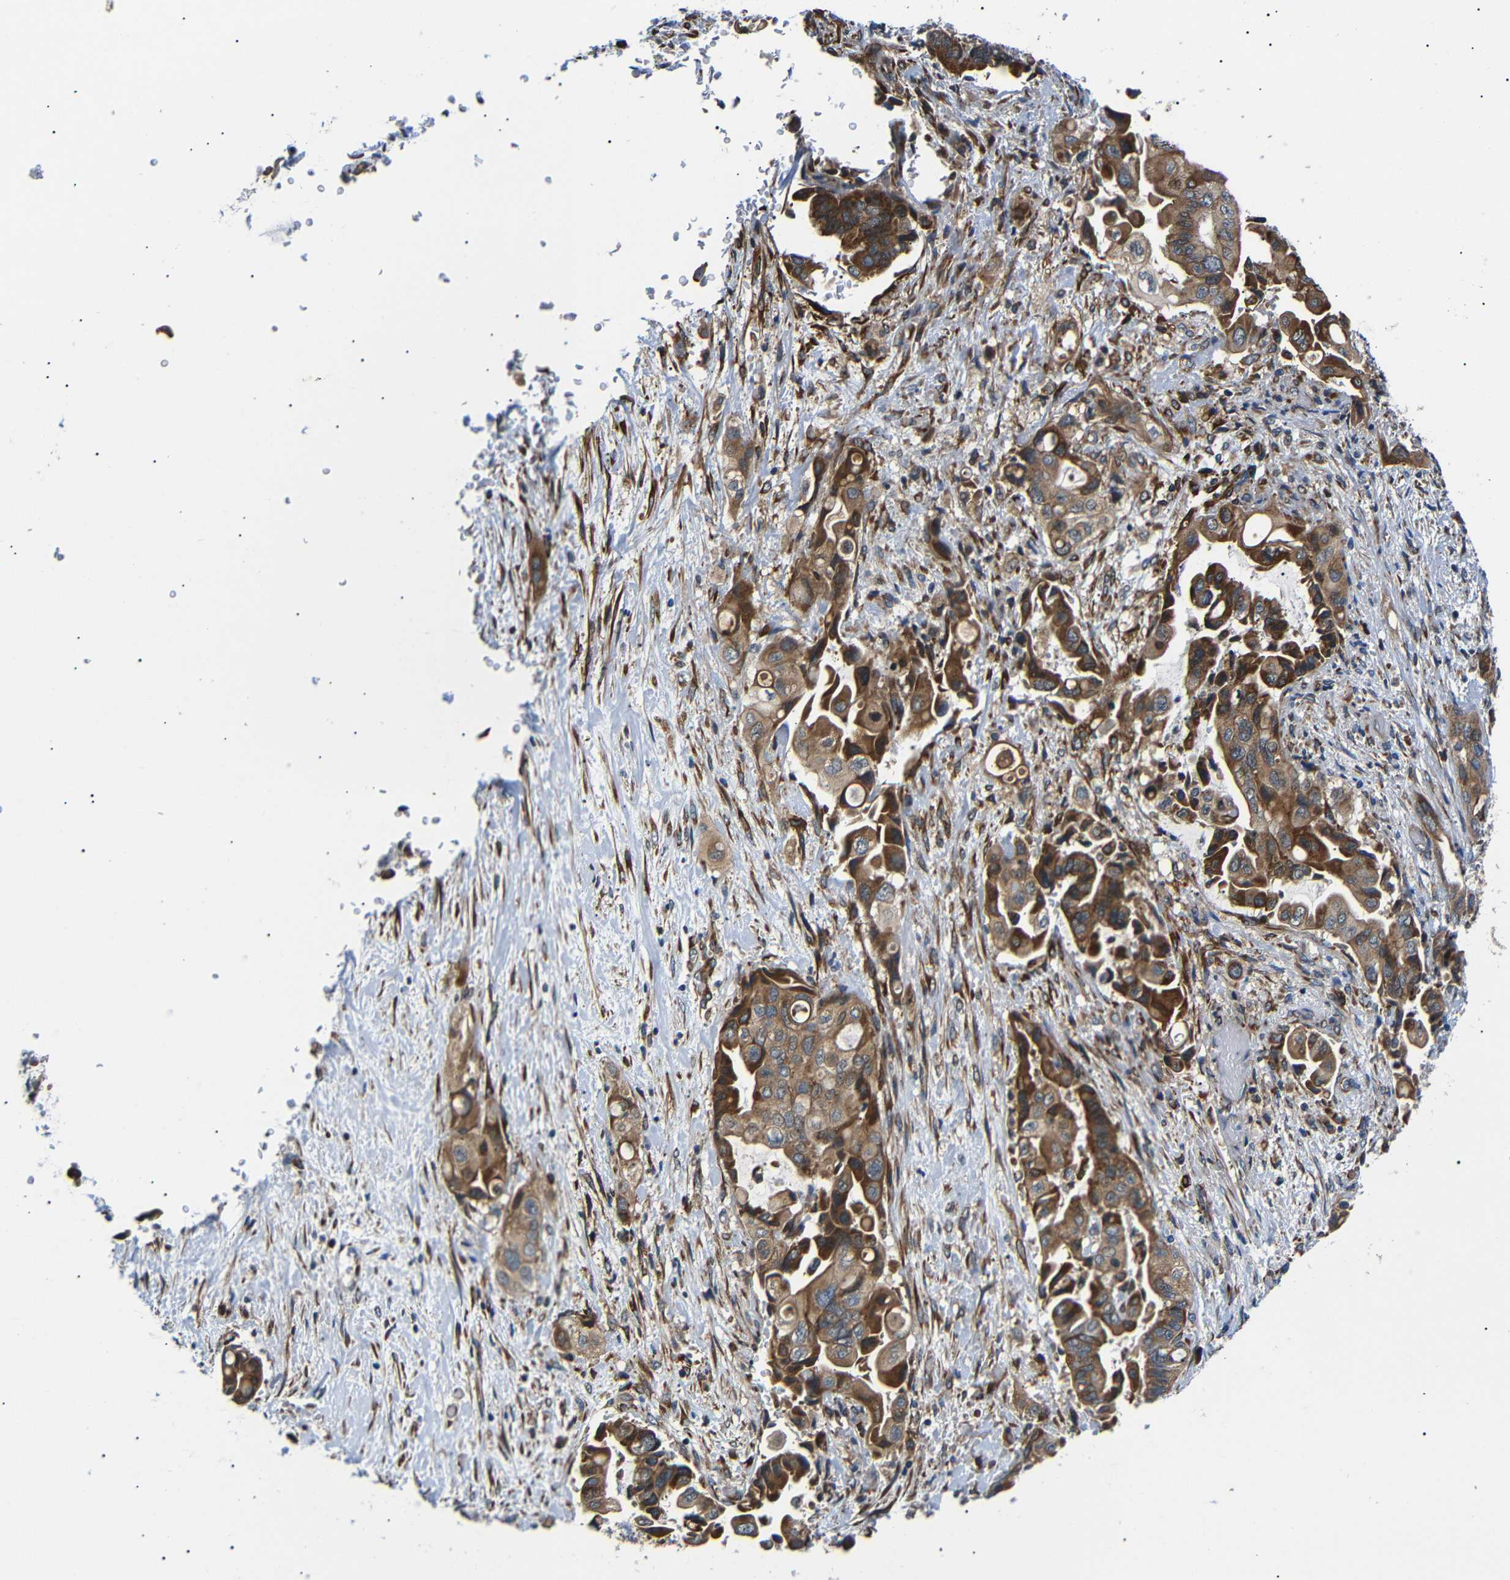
{"staining": {"intensity": "strong", "quantity": ">75%", "location": "cytoplasmic/membranous"}, "tissue": "liver cancer", "cell_type": "Tumor cells", "image_type": "cancer", "snomed": [{"axis": "morphology", "description": "Cholangiocarcinoma"}, {"axis": "topography", "description": "Liver"}], "caption": "A micrograph showing strong cytoplasmic/membranous expression in approximately >75% of tumor cells in liver cholangiocarcinoma, as visualized by brown immunohistochemical staining.", "gene": "KANK4", "patient": {"sex": "female", "age": 61}}